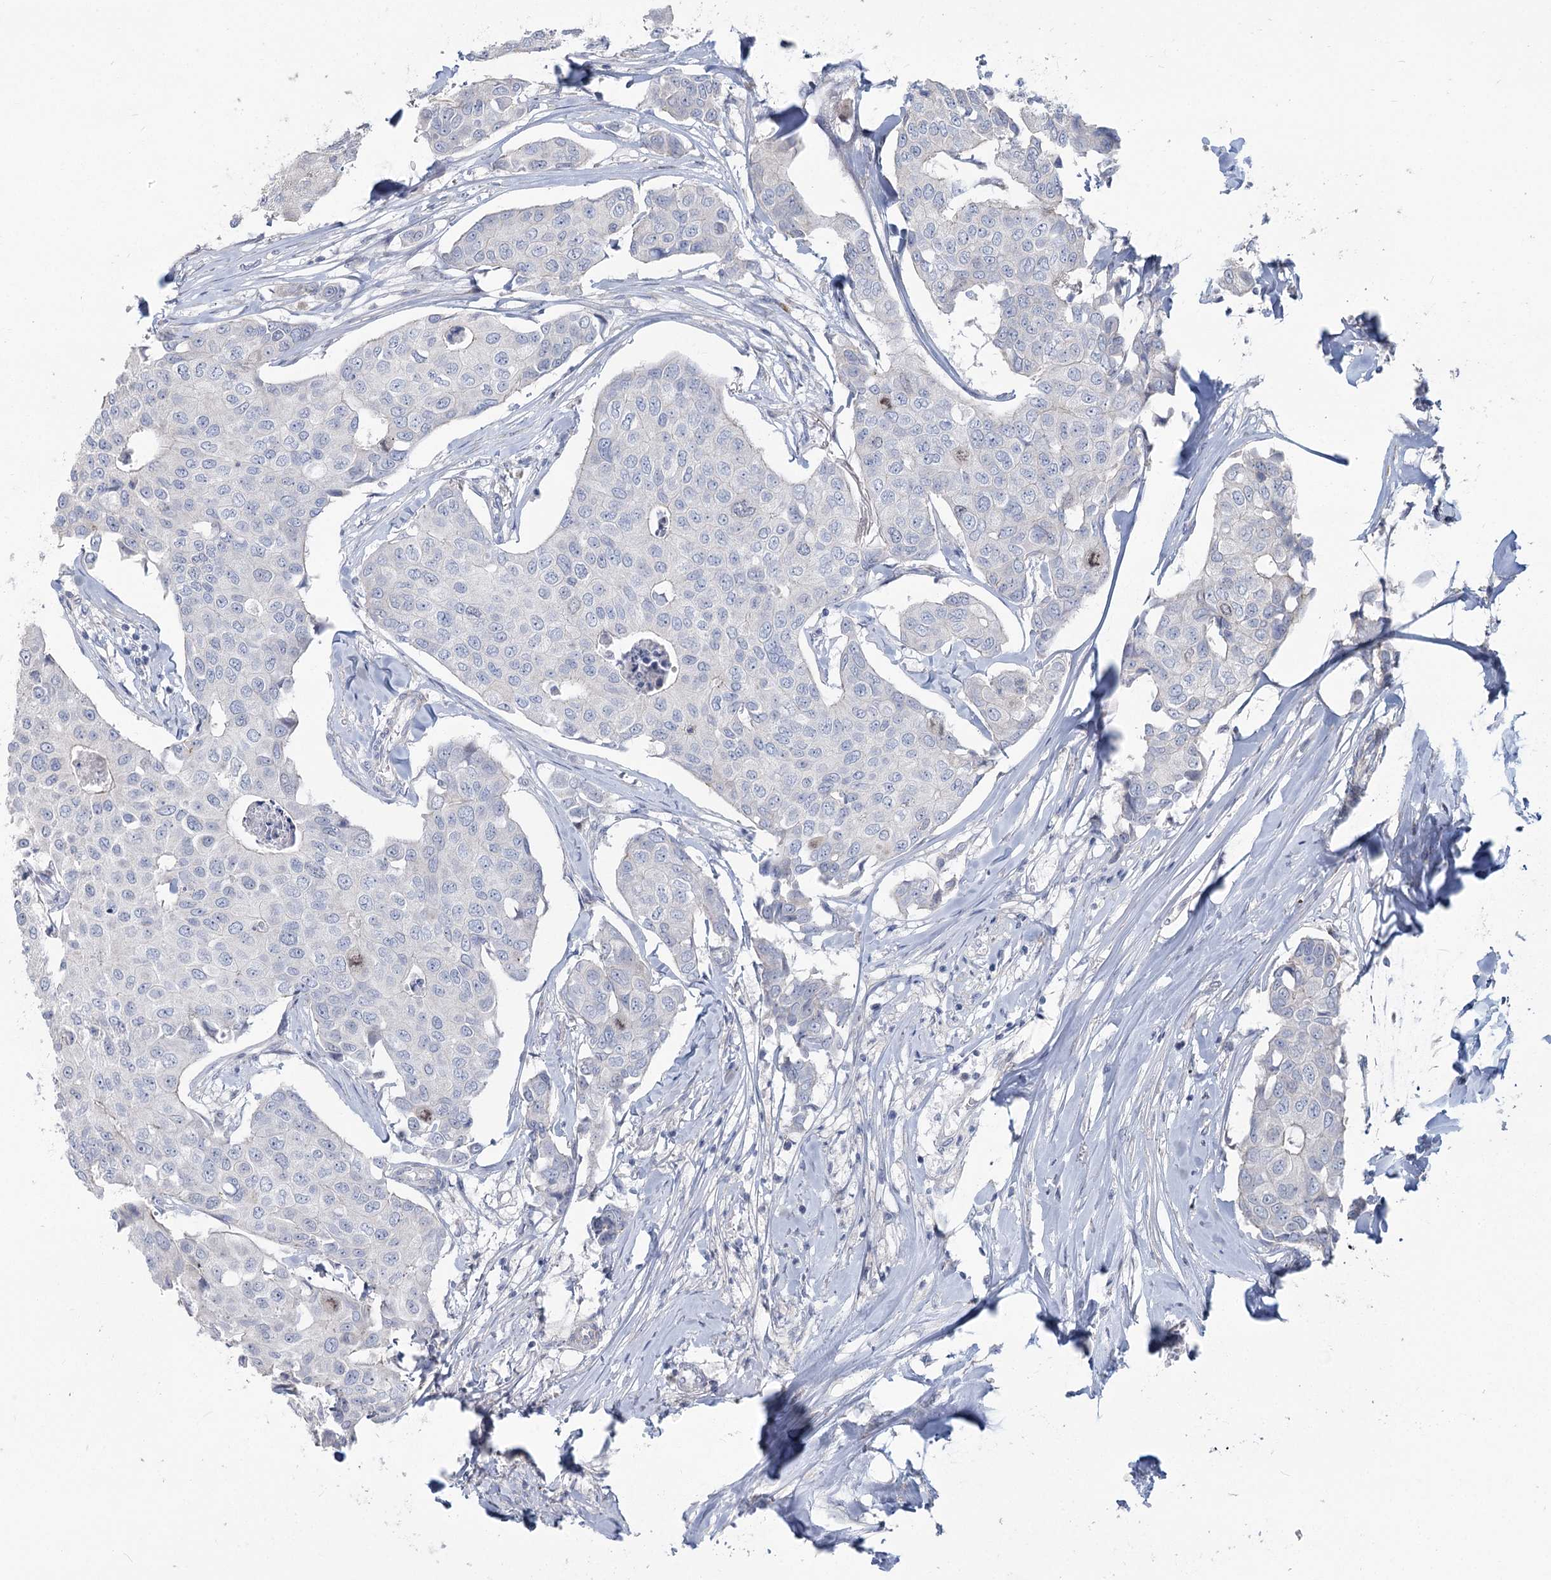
{"staining": {"intensity": "negative", "quantity": "none", "location": "none"}, "tissue": "breast cancer", "cell_type": "Tumor cells", "image_type": "cancer", "snomed": [{"axis": "morphology", "description": "Duct carcinoma"}, {"axis": "topography", "description": "Breast"}], "caption": "Tumor cells are negative for brown protein staining in breast cancer (infiltrating ductal carcinoma). (Immunohistochemistry, brightfield microscopy, high magnification).", "gene": "ABITRAM", "patient": {"sex": "female", "age": 80}}